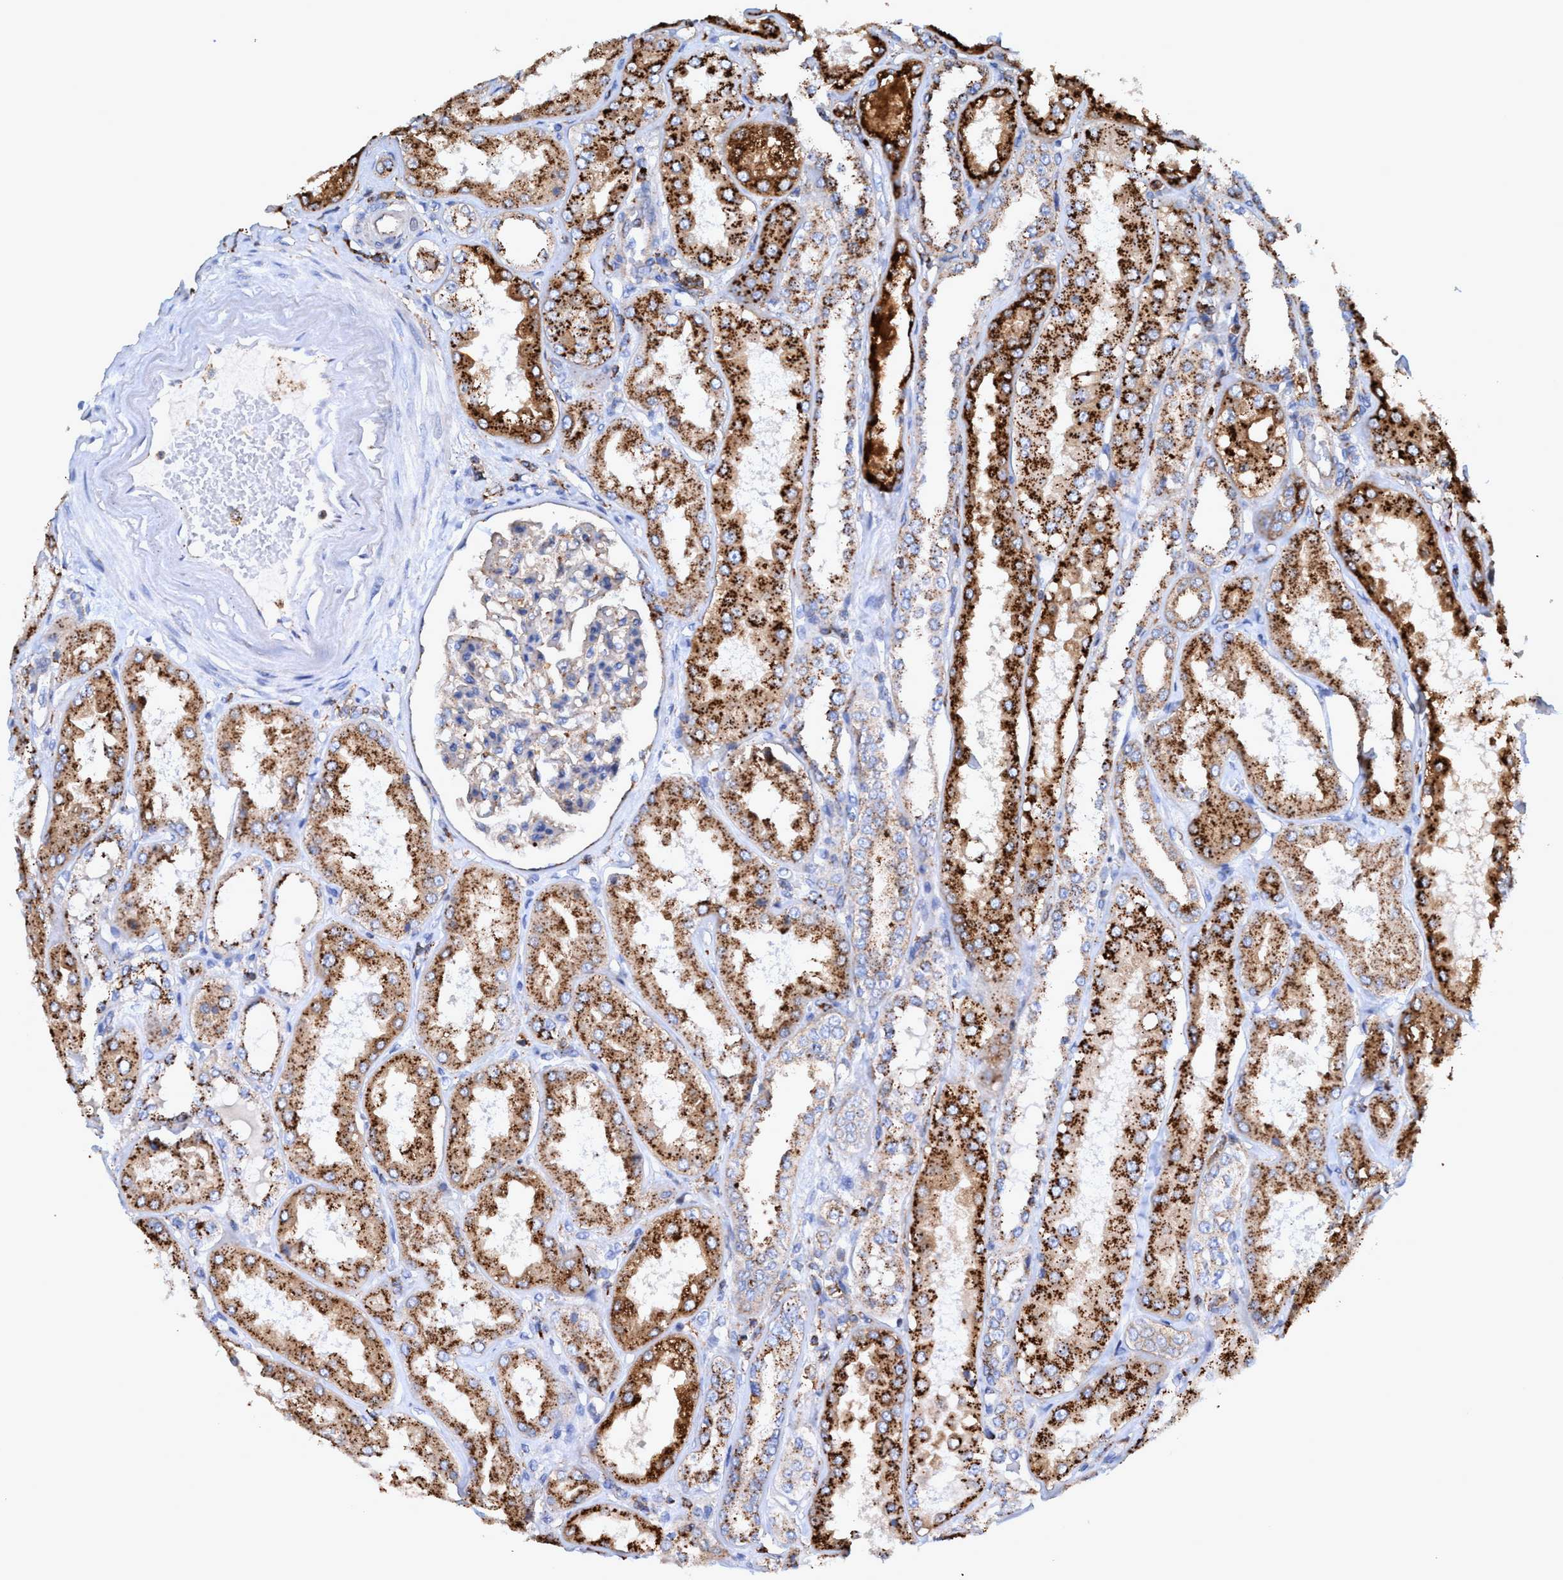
{"staining": {"intensity": "weak", "quantity": "25%-75%", "location": "cytoplasmic/membranous"}, "tissue": "kidney", "cell_type": "Cells in glomeruli", "image_type": "normal", "snomed": [{"axis": "morphology", "description": "Normal tissue, NOS"}, {"axis": "topography", "description": "Kidney"}], "caption": "High-magnification brightfield microscopy of unremarkable kidney stained with DAB (3,3'-diaminobenzidine) (brown) and counterstained with hematoxylin (blue). cells in glomeruli exhibit weak cytoplasmic/membranous expression is seen in about25%-75% of cells. Using DAB (3,3'-diaminobenzidine) (brown) and hematoxylin (blue) stains, captured at high magnification using brightfield microscopy.", "gene": "TRIM65", "patient": {"sex": "female", "age": 56}}